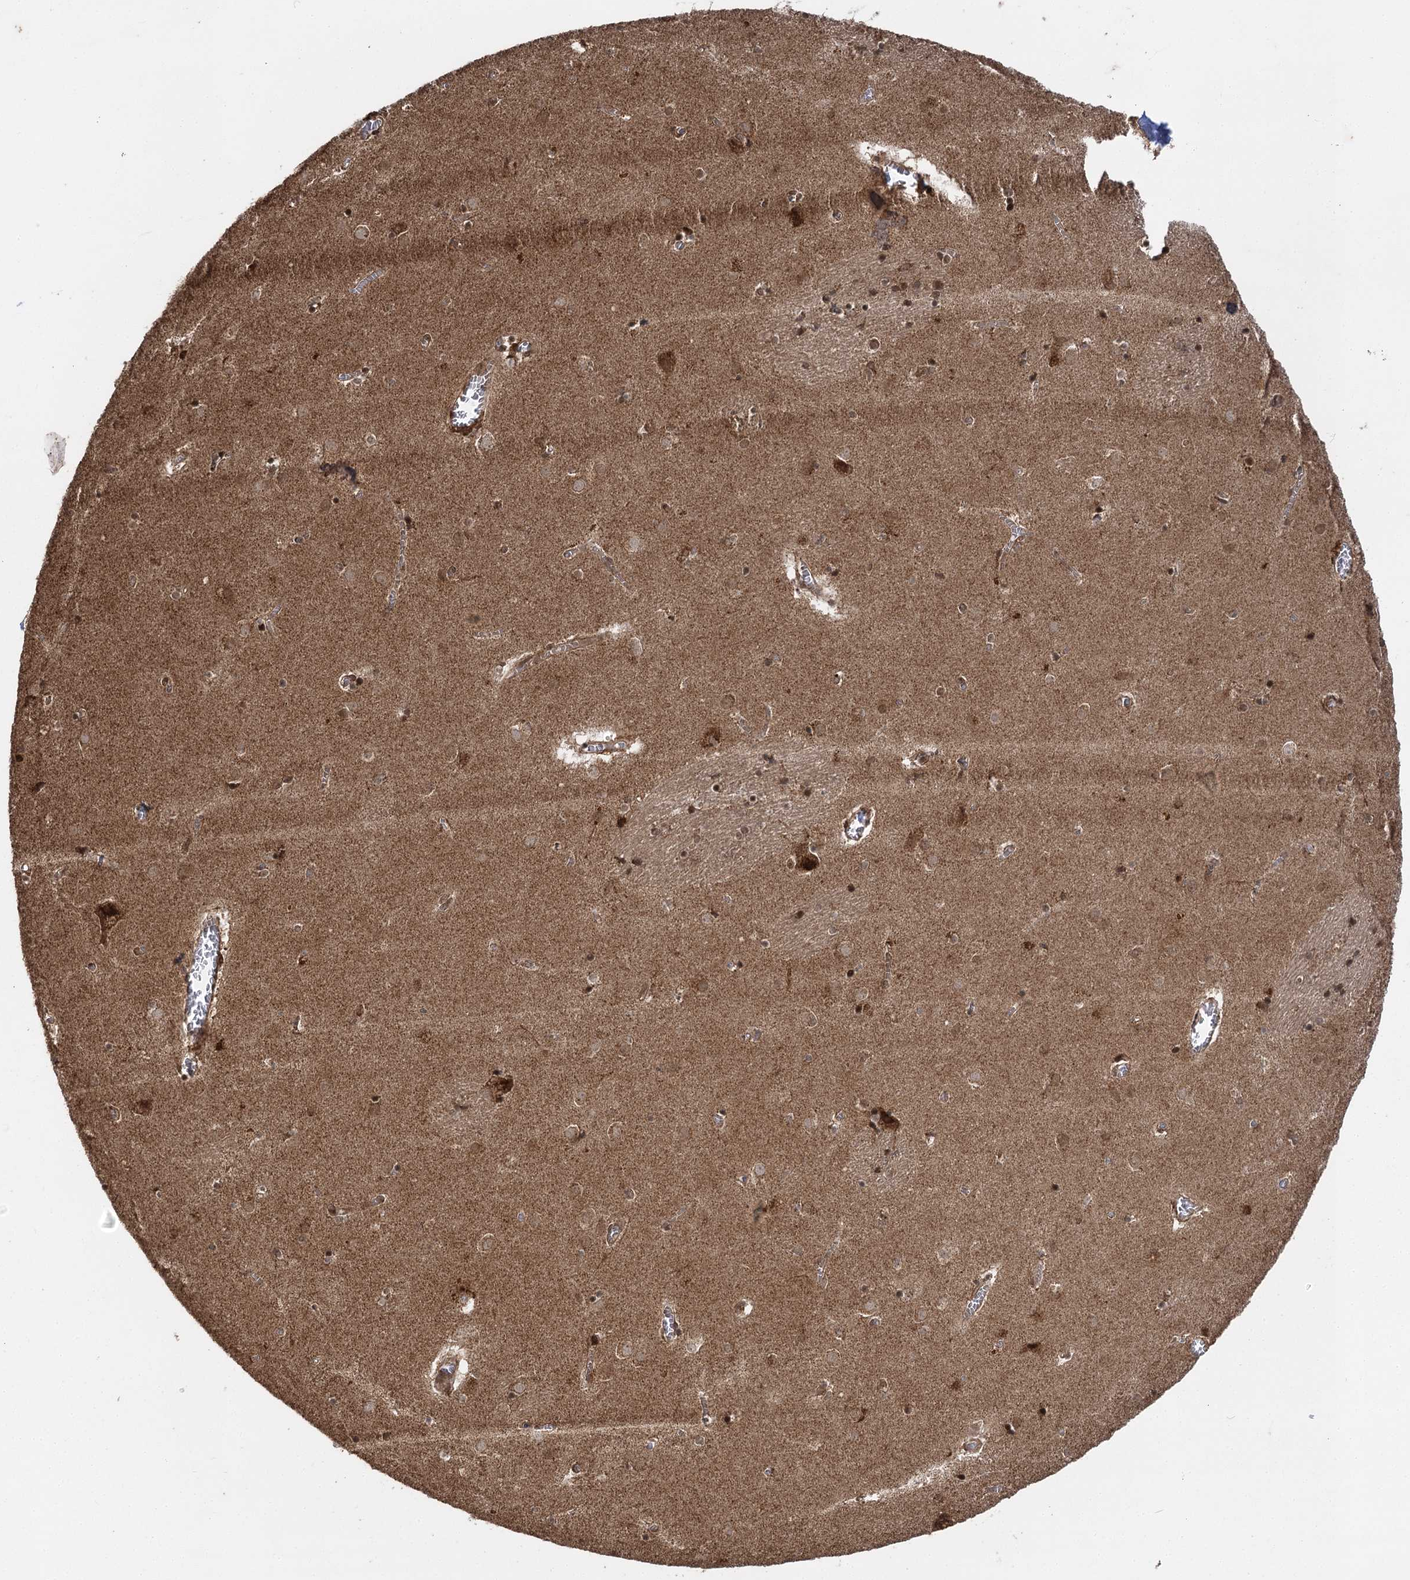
{"staining": {"intensity": "moderate", "quantity": "<25%", "location": "cytoplasmic/membranous,nuclear"}, "tissue": "caudate", "cell_type": "Glial cells", "image_type": "normal", "snomed": [{"axis": "morphology", "description": "Normal tissue, NOS"}, {"axis": "topography", "description": "Lateral ventricle wall"}], "caption": "Glial cells exhibit low levels of moderate cytoplasmic/membranous,nuclear staining in approximately <25% of cells in benign caudate. (DAB IHC, brown staining for protein, blue staining for nuclei).", "gene": "IL11RA", "patient": {"sex": "male", "age": 70}}